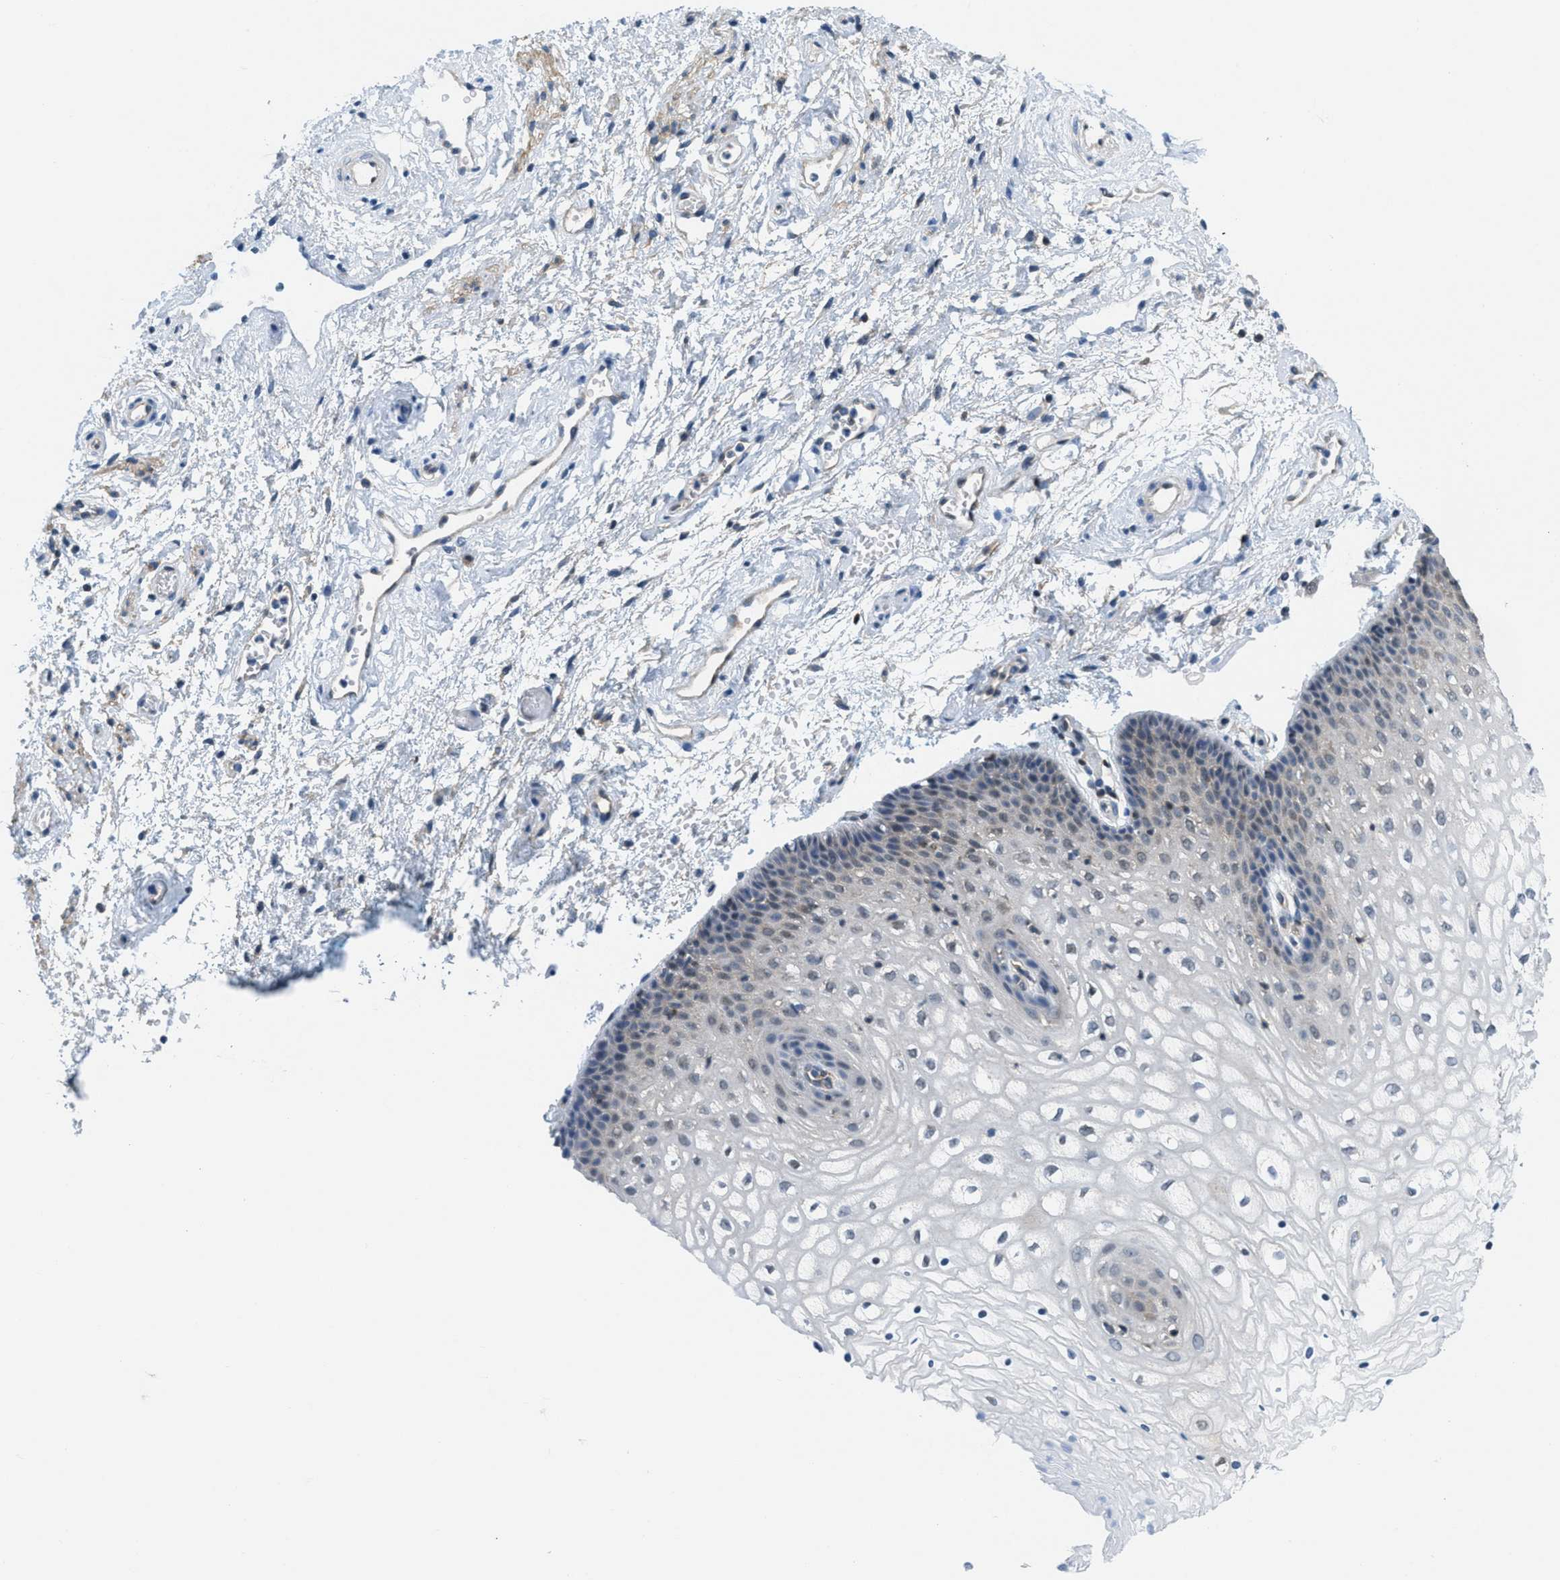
{"staining": {"intensity": "weak", "quantity": "<25%", "location": "cytoplasmic/membranous"}, "tissue": "vagina", "cell_type": "Squamous epithelial cells", "image_type": "normal", "snomed": [{"axis": "morphology", "description": "Normal tissue, NOS"}, {"axis": "topography", "description": "Vagina"}], "caption": "A photomicrograph of vagina stained for a protein demonstrates no brown staining in squamous epithelial cells.", "gene": "PIP5K1C", "patient": {"sex": "female", "age": 34}}